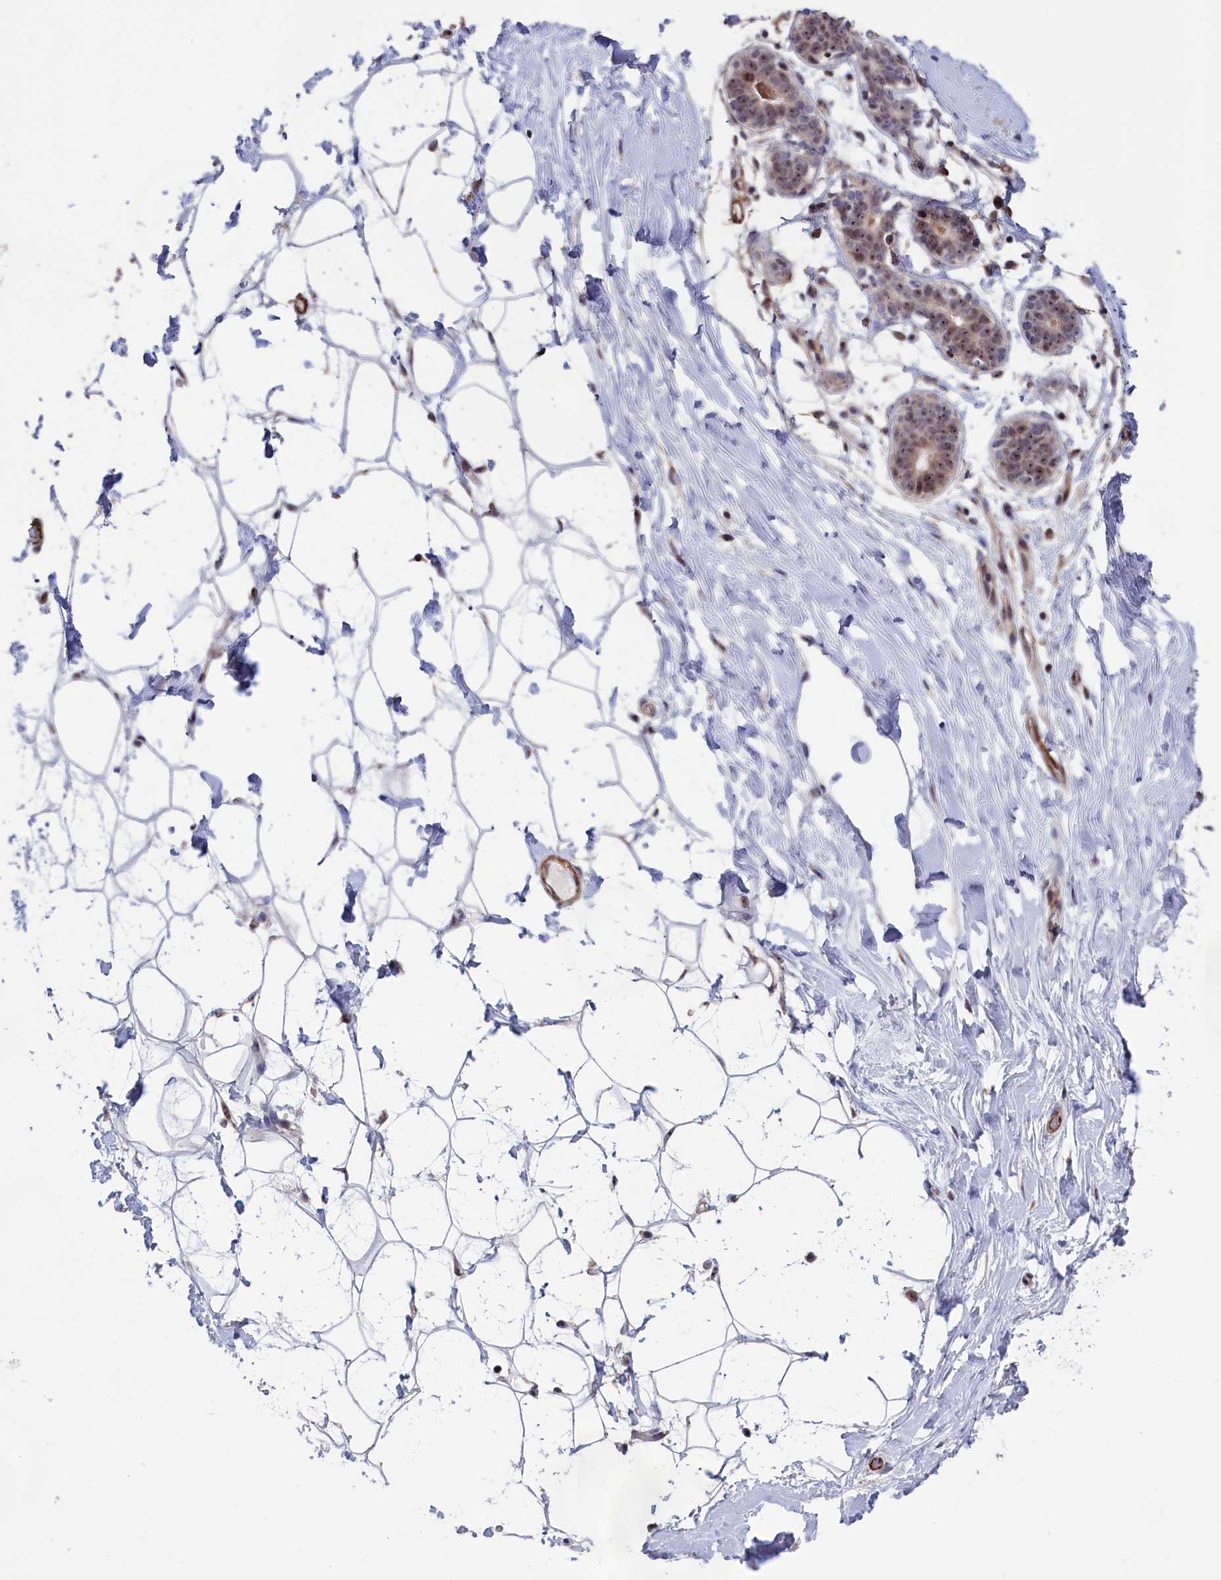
{"staining": {"intensity": "negative", "quantity": "none", "location": "none"}, "tissue": "adipose tissue", "cell_type": "Adipocytes", "image_type": "normal", "snomed": [{"axis": "morphology", "description": "Normal tissue, NOS"}, {"axis": "topography", "description": "Breast"}], "caption": "Human adipose tissue stained for a protein using immunohistochemistry reveals no staining in adipocytes.", "gene": "PPAN", "patient": {"sex": "female", "age": 26}}